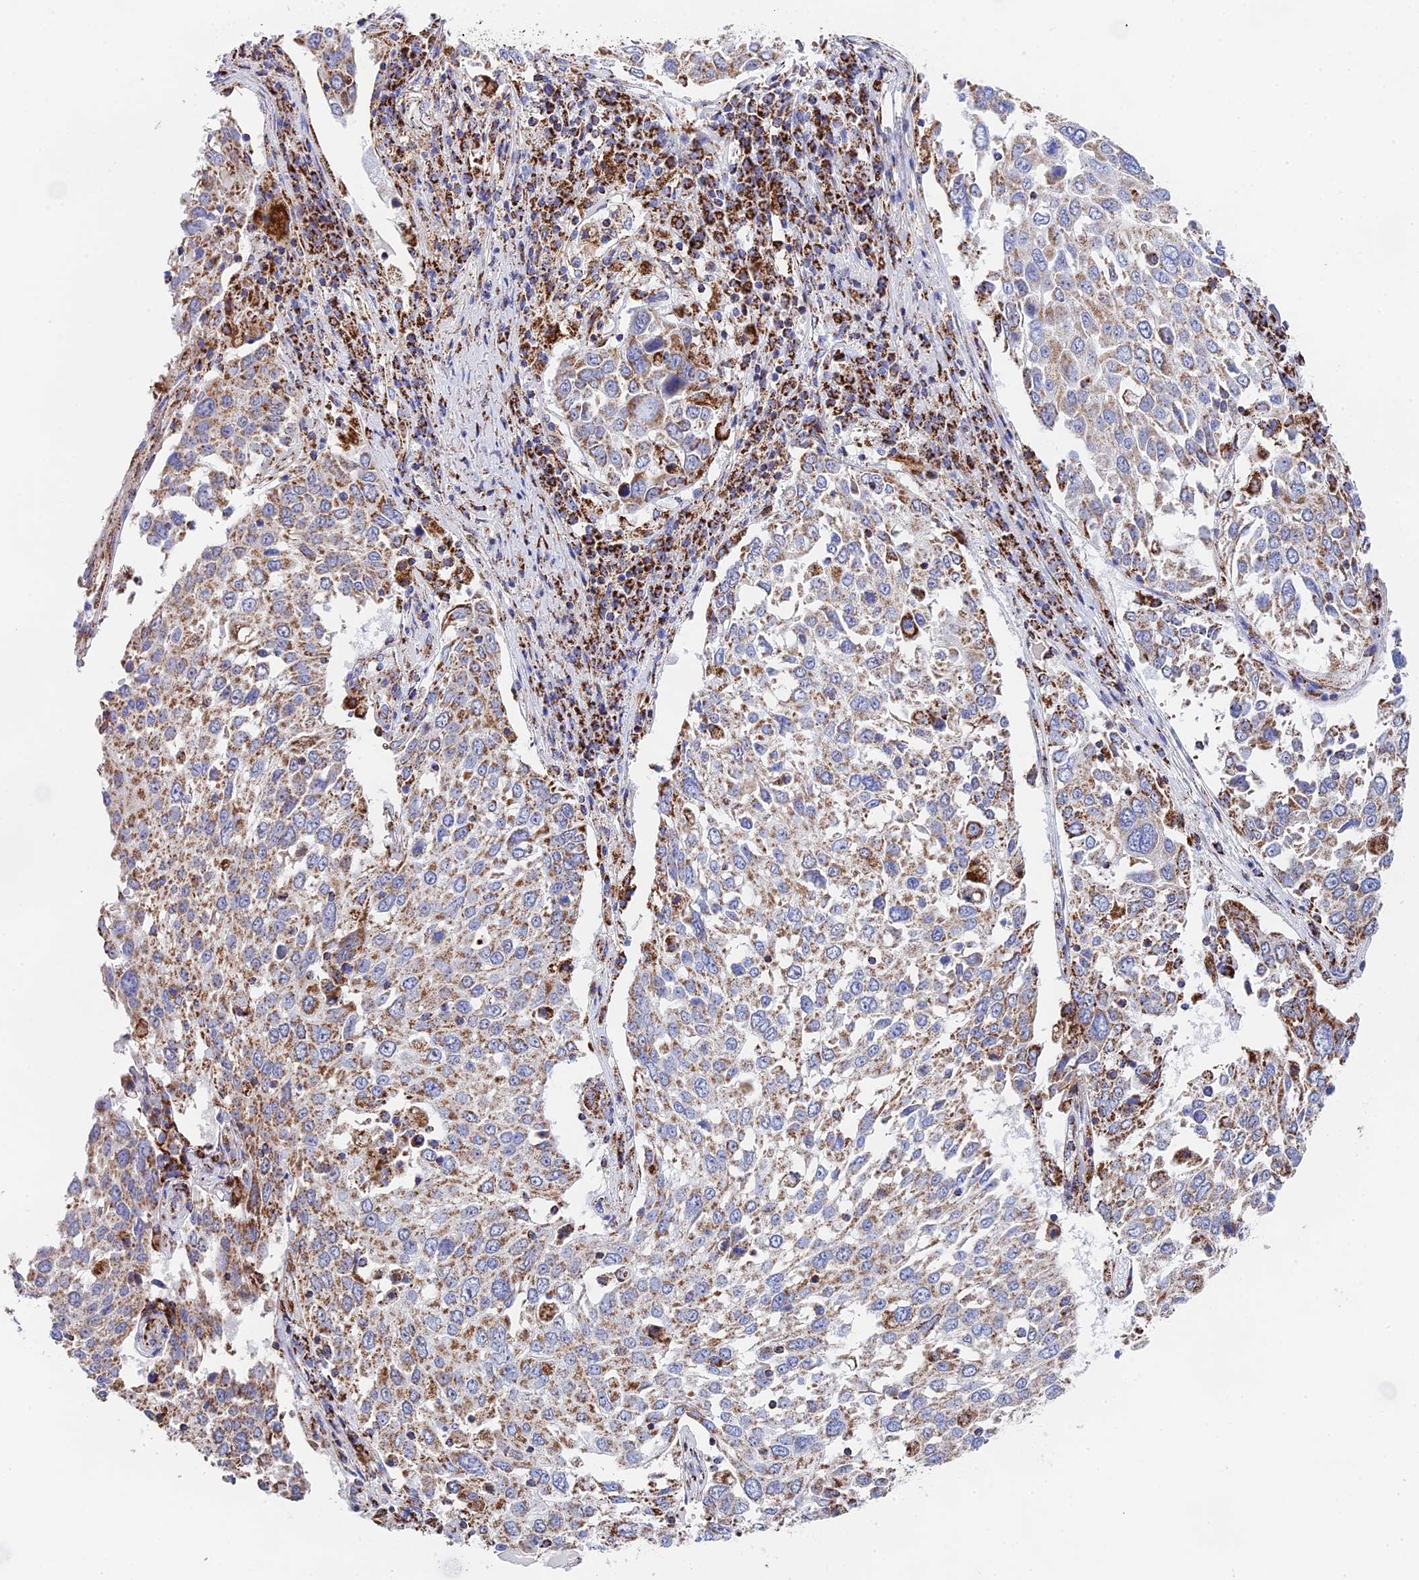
{"staining": {"intensity": "moderate", "quantity": ">75%", "location": "cytoplasmic/membranous"}, "tissue": "lung cancer", "cell_type": "Tumor cells", "image_type": "cancer", "snomed": [{"axis": "morphology", "description": "Squamous cell carcinoma, NOS"}, {"axis": "topography", "description": "Lung"}], "caption": "High-power microscopy captured an IHC photomicrograph of squamous cell carcinoma (lung), revealing moderate cytoplasmic/membranous expression in approximately >75% of tumor cells.", "gene": "NDUFA5", "patient": {"sex": "male", "age": 65}}